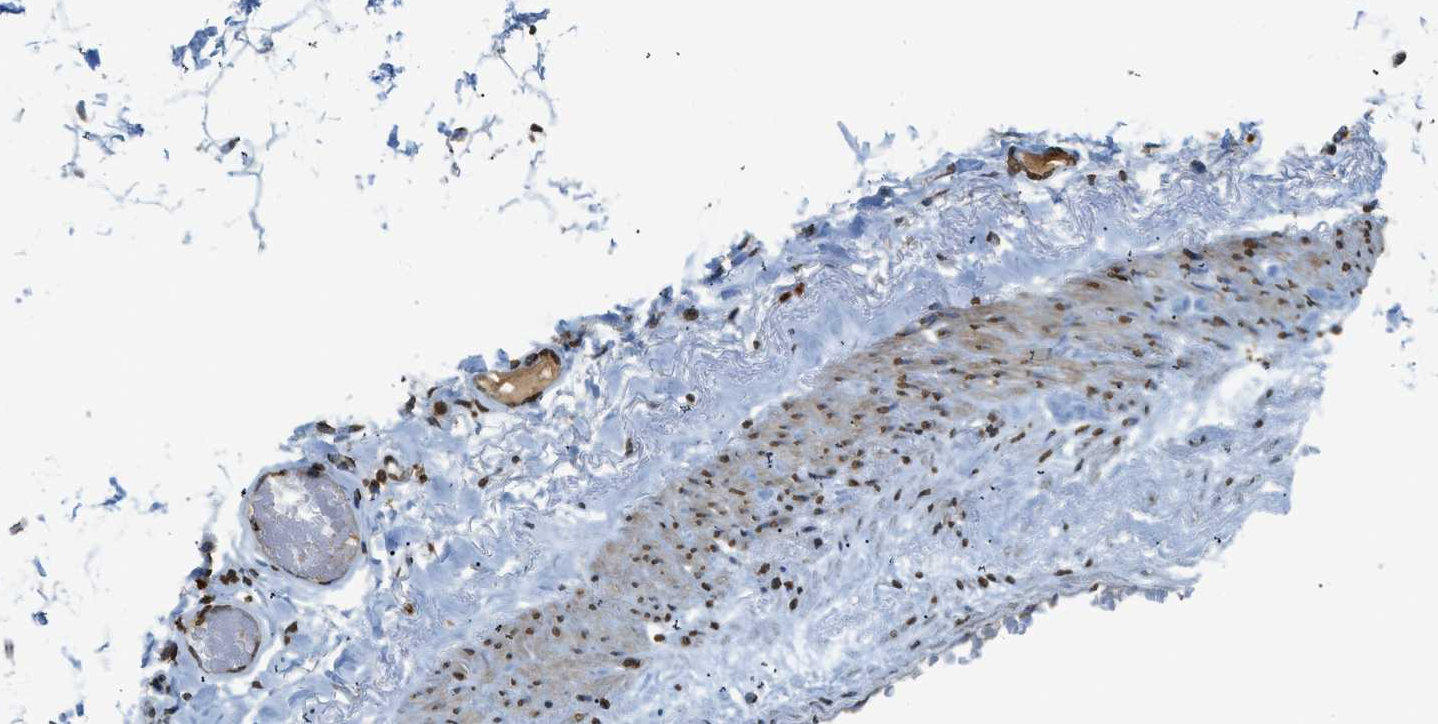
{"staining": {"intensity": "strong", "quantity": ">75%", "location": "nuclear"}, "tissue": "adipose tissue", "cell_type": "Adipocytes", "image_type": "normal", "snomed": [{"axis": "morphology", "description": "Normal tissue, NOS"}, {"axis": "topography", "description": "Breast"}, {"axis": "topography", "description": "Soft tissue"}], "caption": "A high-resolution histopathology image shows immunohistochemistry staining of benign adipose tissue, which displays strong nuclear expression in approximately >75% of adipocytes.", "gene": "NR5A2", "patient": {"sex": "female", "age": 75}}